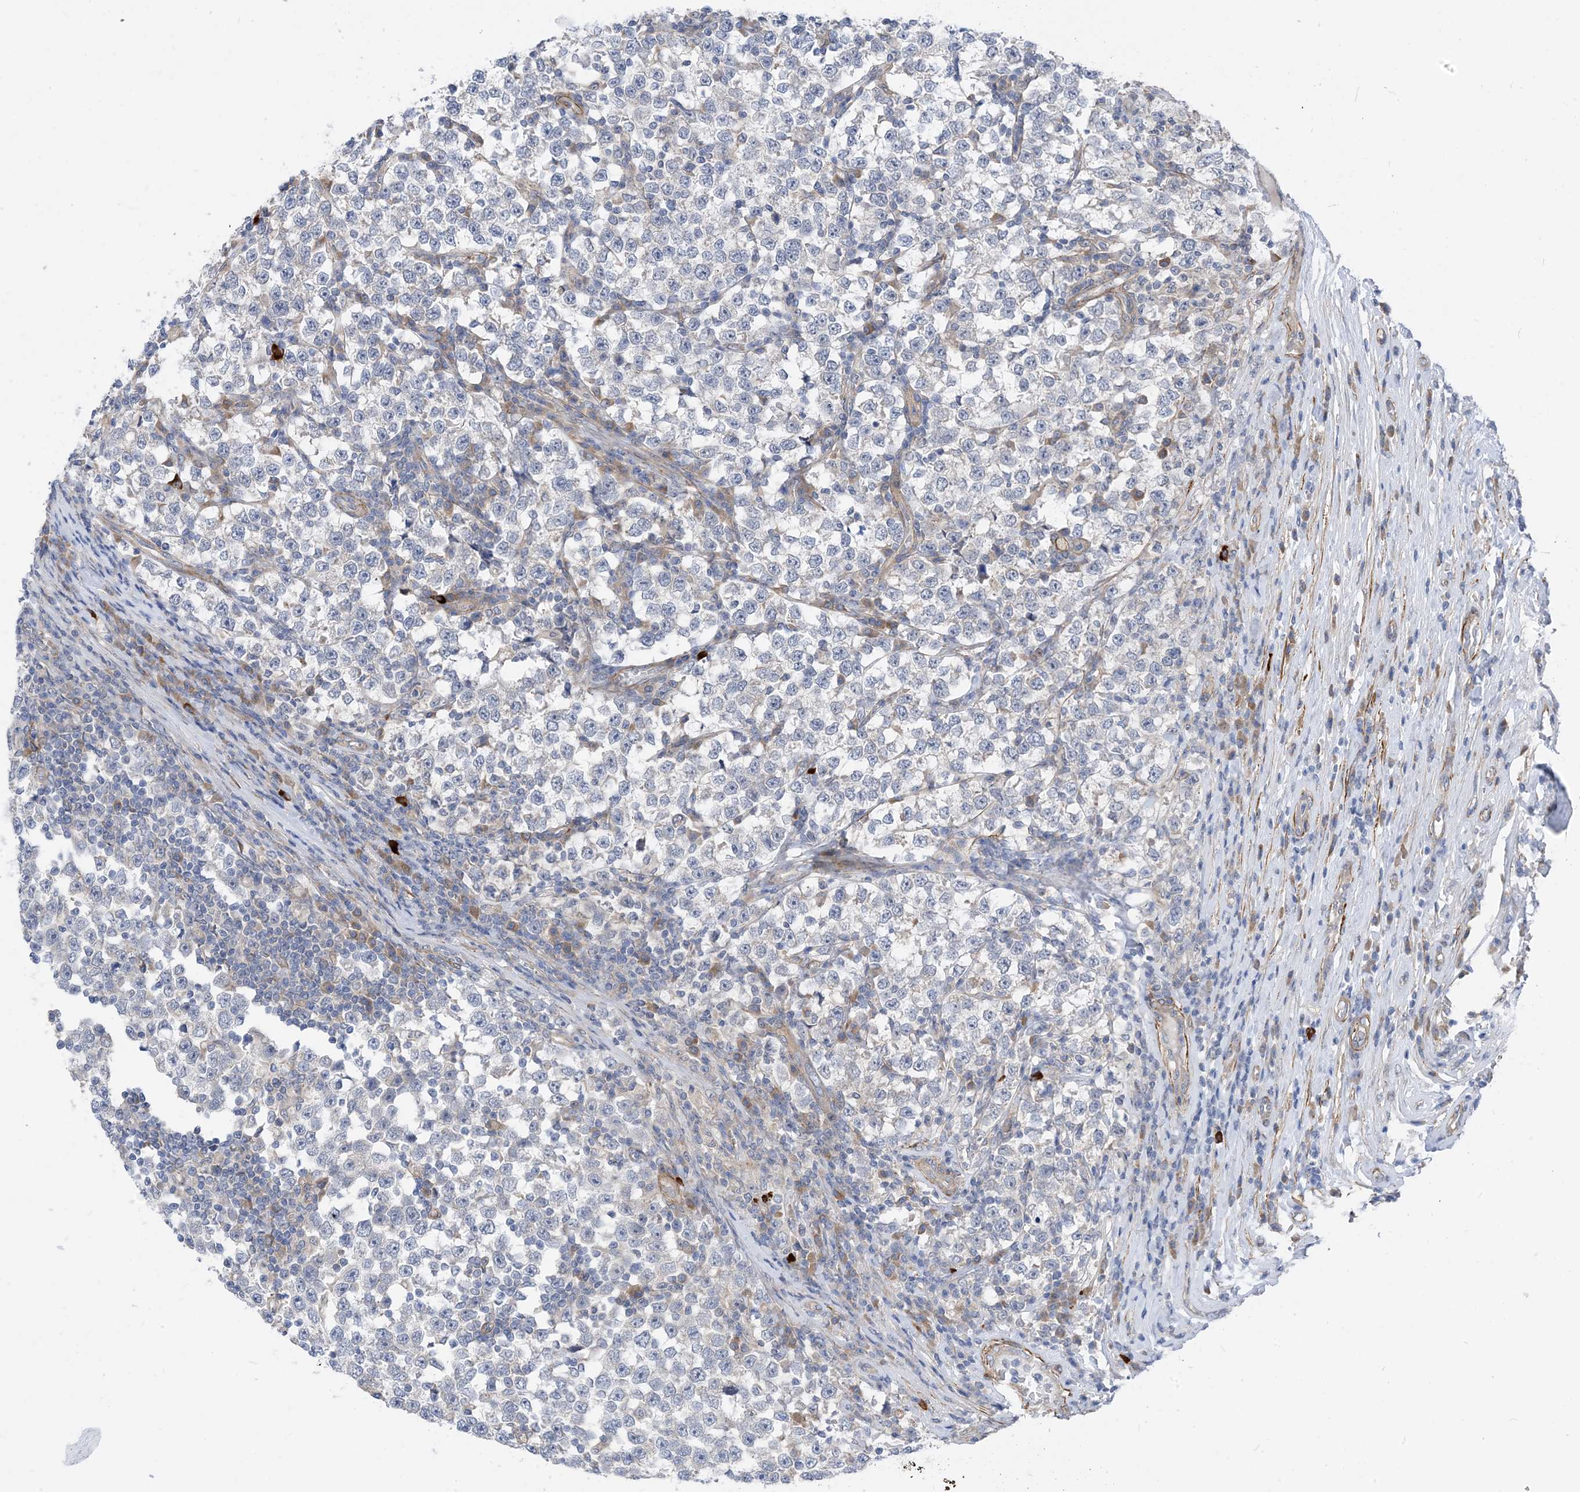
{"staining": {"intensity": "negative", "quantity": "none", "location": "none"}, "tissue": "testis cancer", "cell_type": "Tumor cells", "image_type": "cancer", "snomed": [{"axis": "morphology", "description": "Normal tissue, NOS"}, {"axis": "morphology", "description": "Seminoma, NOS"}, {"axis": "topography", "description": "Testis"}], "caption": "Tumor cells are negative for protein expression in human seminoma (testis).", "gene": "PLEKHA3", "patient": {"sex": "male", "age": 43}}